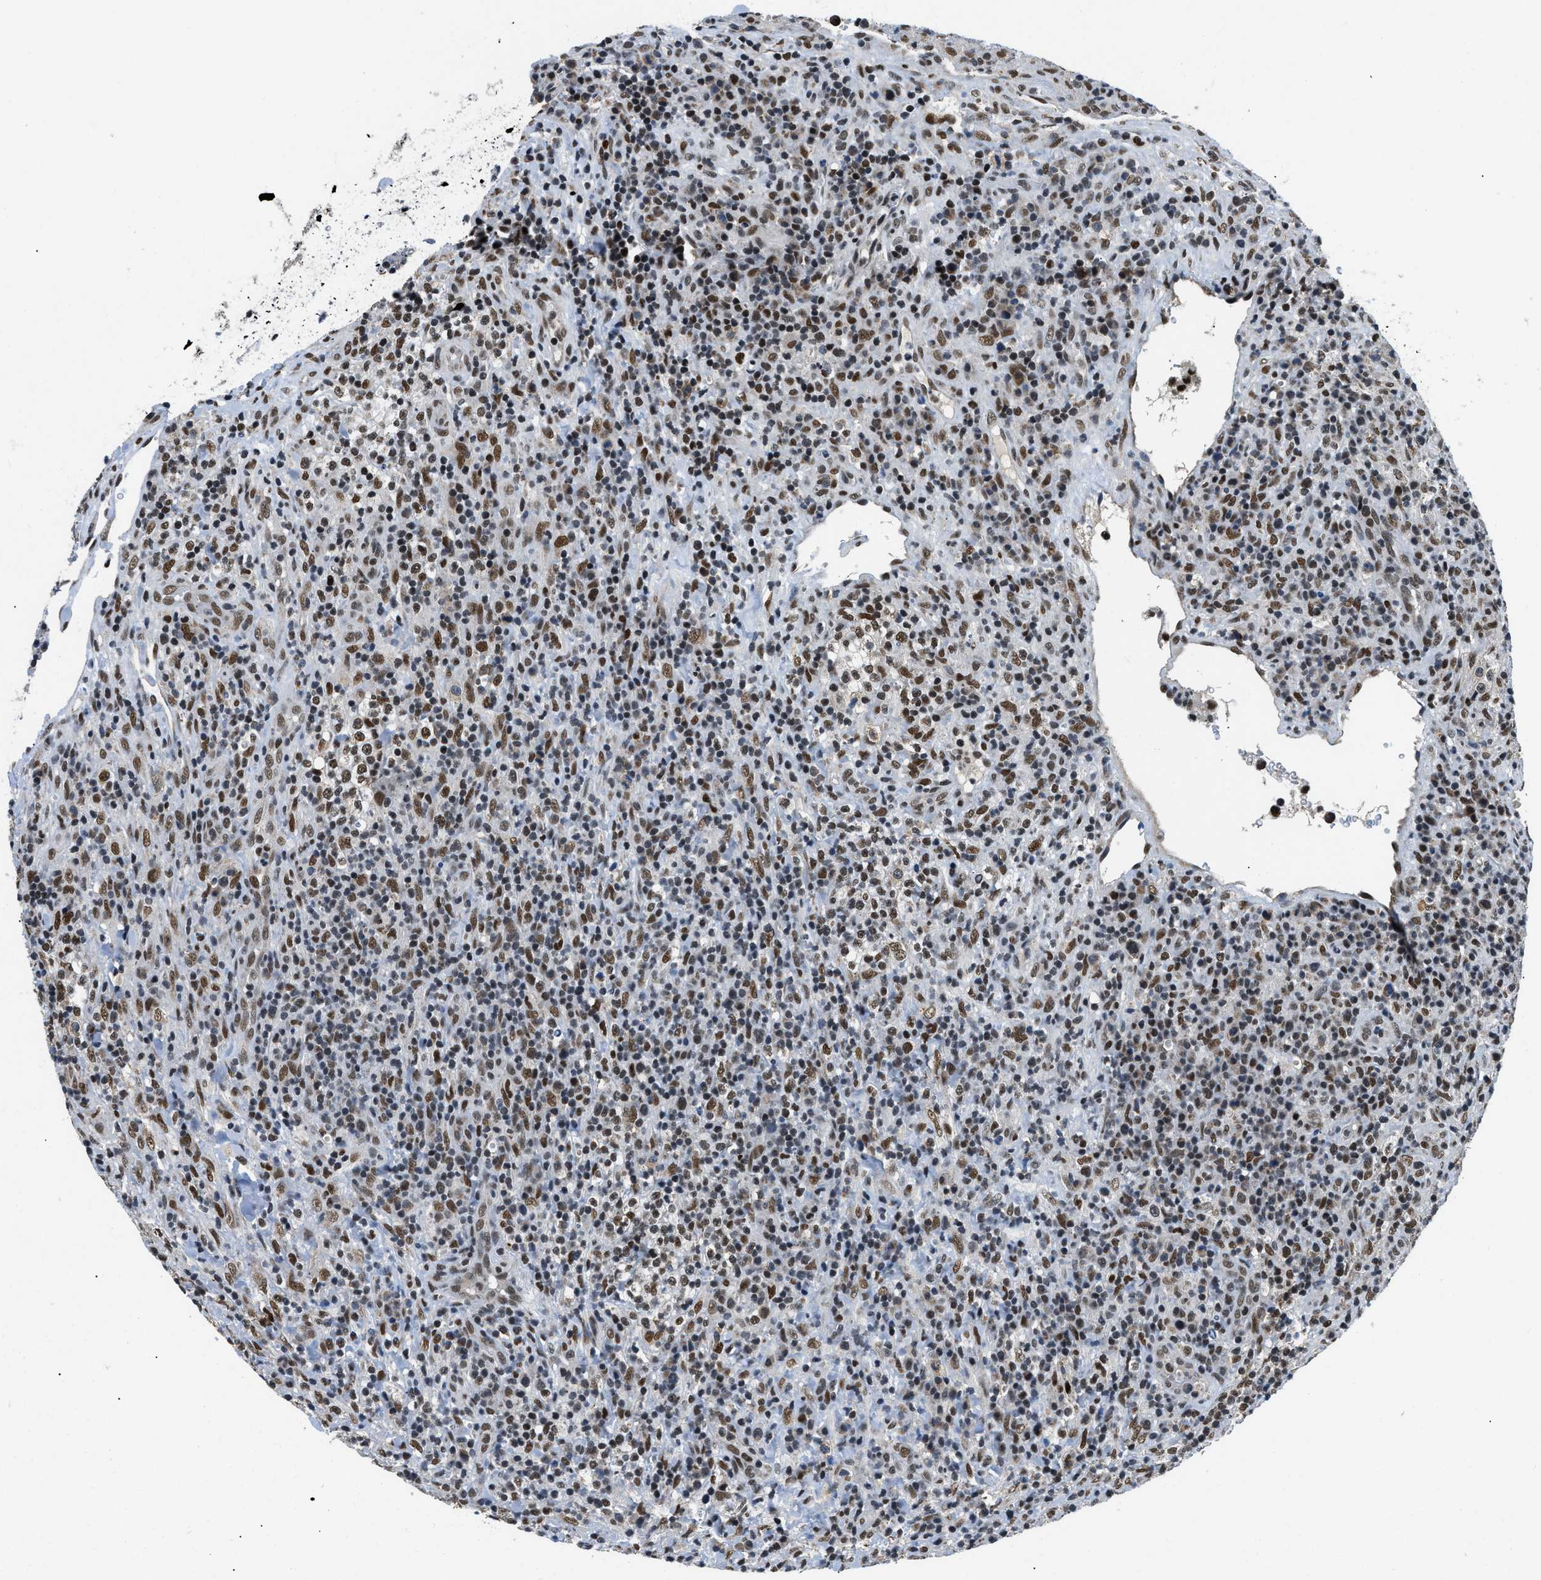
{"staining": {"intensity": "strong", "quantity": "25%-75%", "location": "nuclear"}, "tissue": "lymphoma", "cell_type": "Tumor cells", "image_type": "cancer", "snomed": [{"axis": "morphology", "description": "Malignant lymphoma, non-Hodgkin's type, High grade"}, {"axis": "topography", "description": "Lymph node"}], "caption": "Human malignant lymphoma, non-Hodgkin's type (high-grade) stained with a protein marker shows strong staining in tumor cells.", "gene": "KDM3B", "patient": {"sex": "female", "age": 76}}